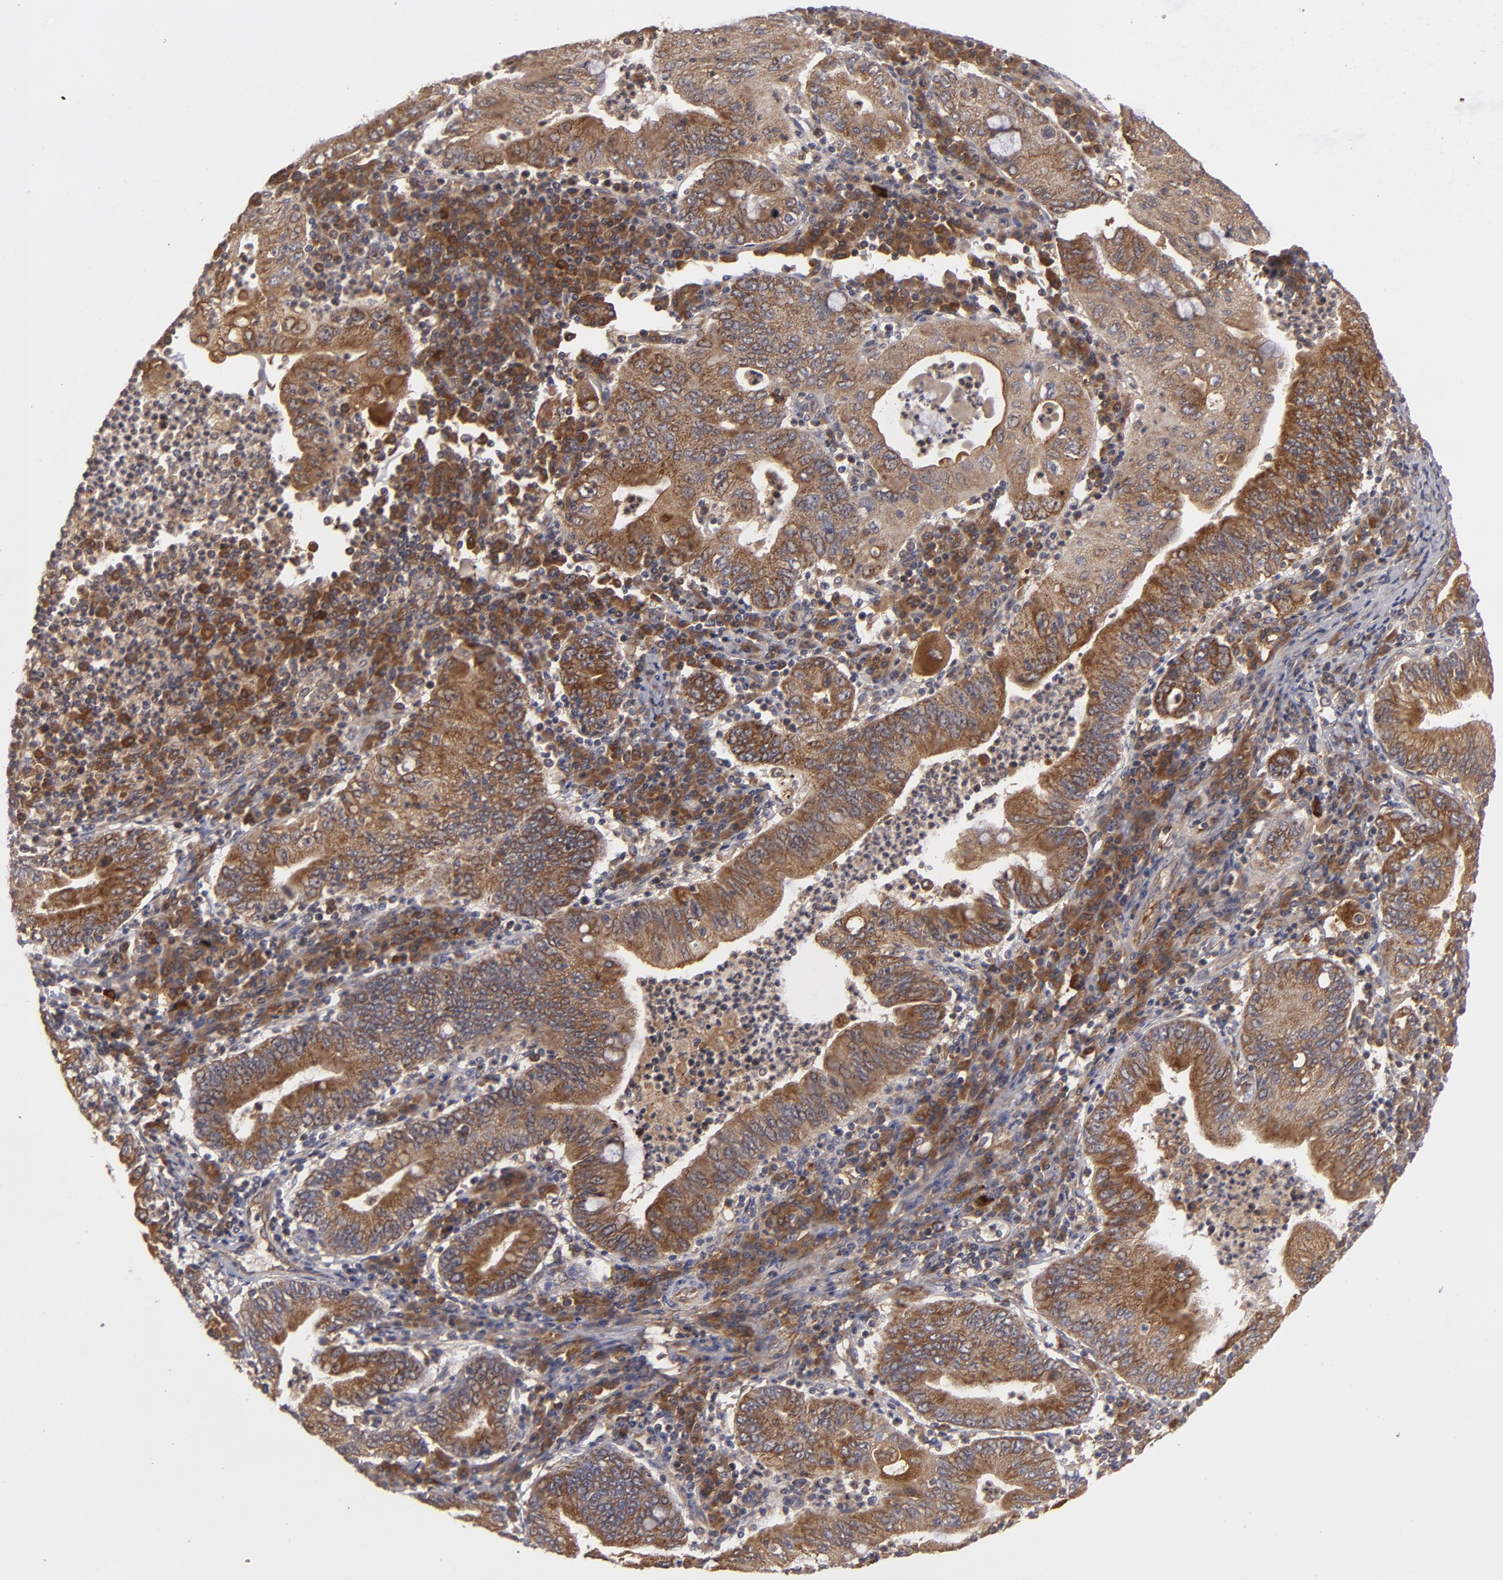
{"staining": {"intensity": "moderate", "quantity": ">75%", "location": "cytoplasmic/membranous"}, "tissue": "stomach cancer", "cell_type": "Tumor cells", "image_type": "cancer", "snomed": [{"axis": "morphology", "description": "Normal tissue, NOS"}, {"axis": "morphology", "description": "Adenocarcinoma, NOS"}, {"axis": "topography", "description": "Esophagus"}, {"axis": "topography", "description": "Stomach, upper"}, {"axis": "topography", "description": "Peripheral nerve tissue"}], "caption": "Human stomach cancer (adenocarcinoma) stained with a protein marker exhibits moderate staining in tumor cells.", "gene": "BMP6", "patient": {"sex": "male", "age": 62}}